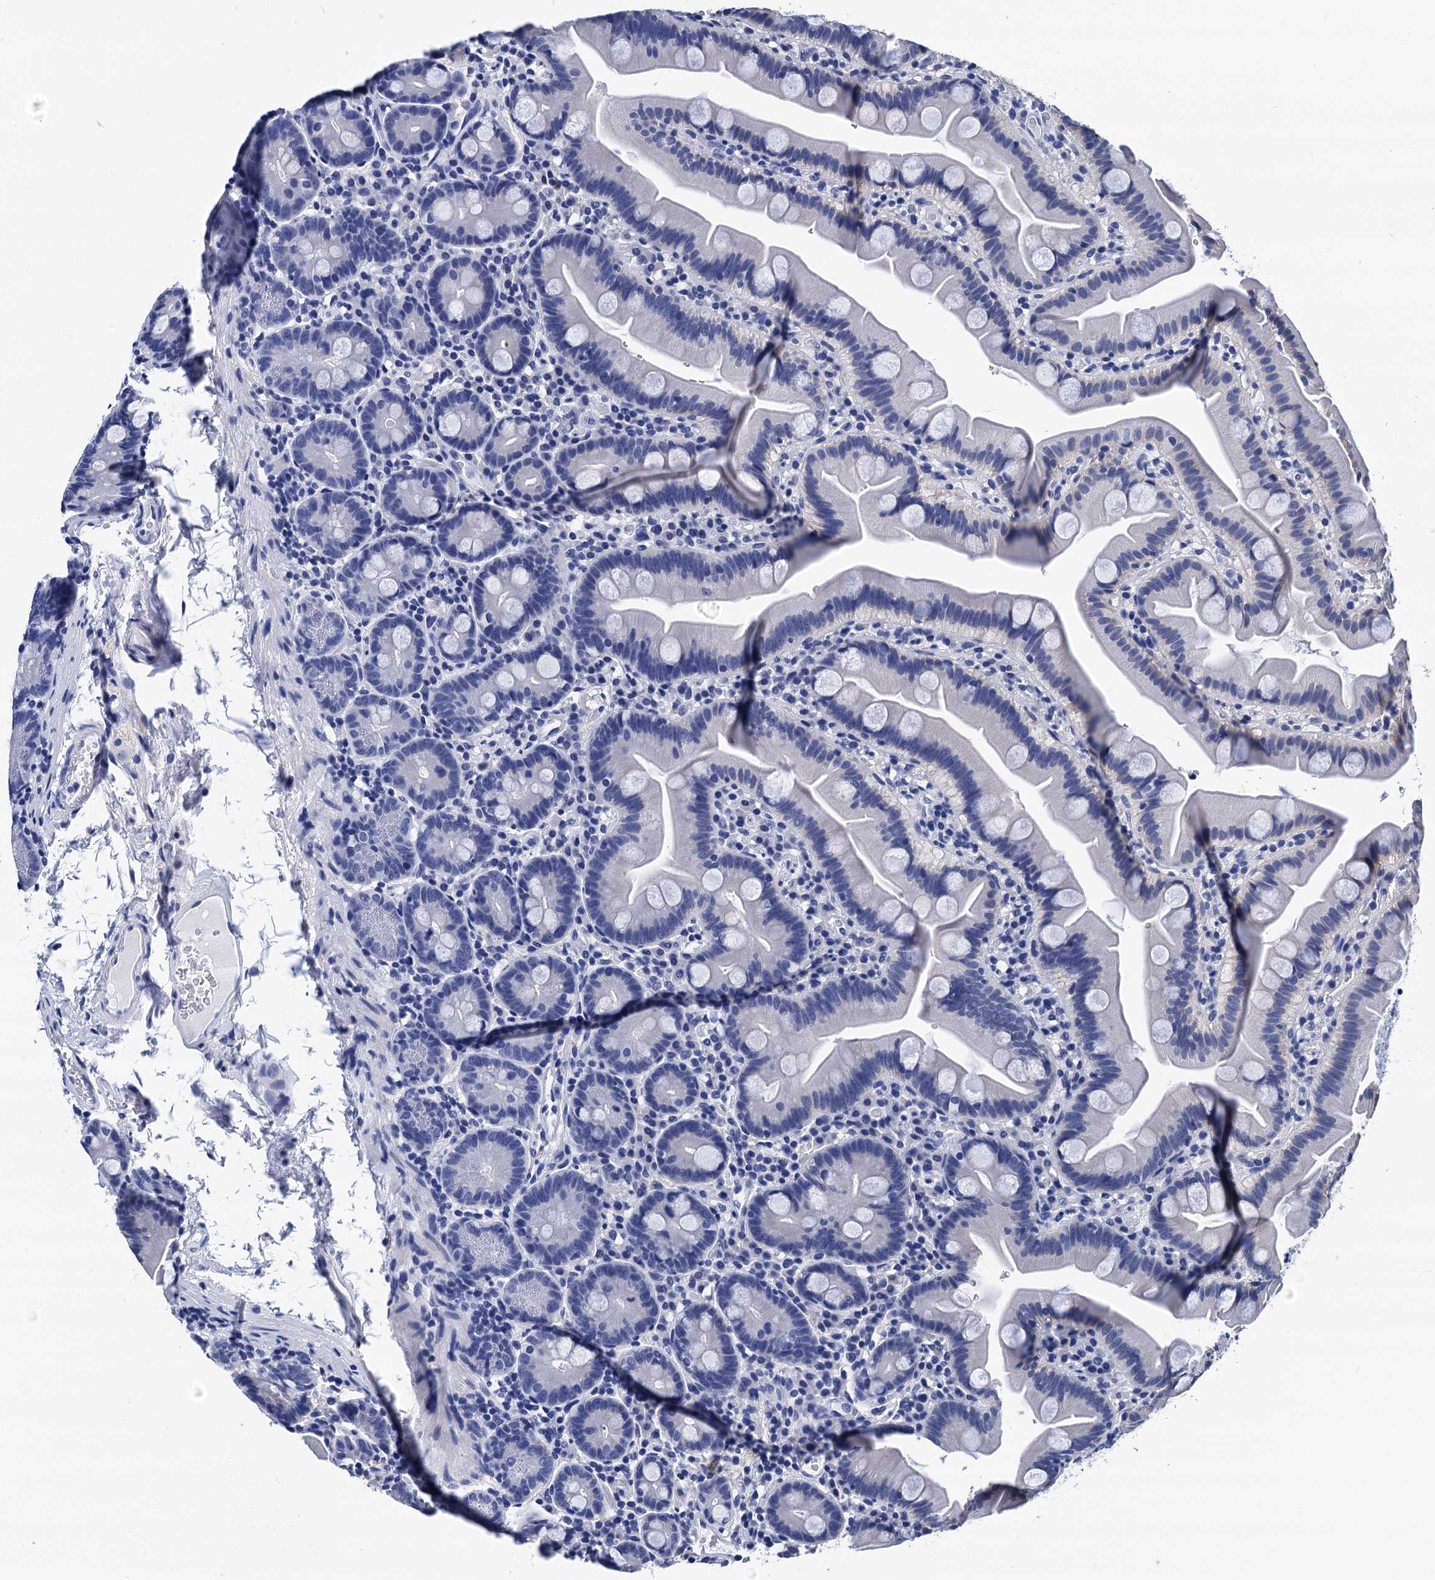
{"staining": {"intensity": "negative", "quantity": "none", "location": "none"}, "tissue": "small intestine", "cell_type": "Glandular cells", "image_type": "normal", "snomed": [{"axis": "morphology", "description": "Normal tissue, NOS"}, {"axis": "topography", "description": "Small intestine"}], "caption": "Glandular cells show no significant protein positivity in benign small intestine. (DAB IHC visualized using brightfield microscopy, high magnification).", "gene": "MYBPC3", "patient": {"sex": "female", "age": 68}}